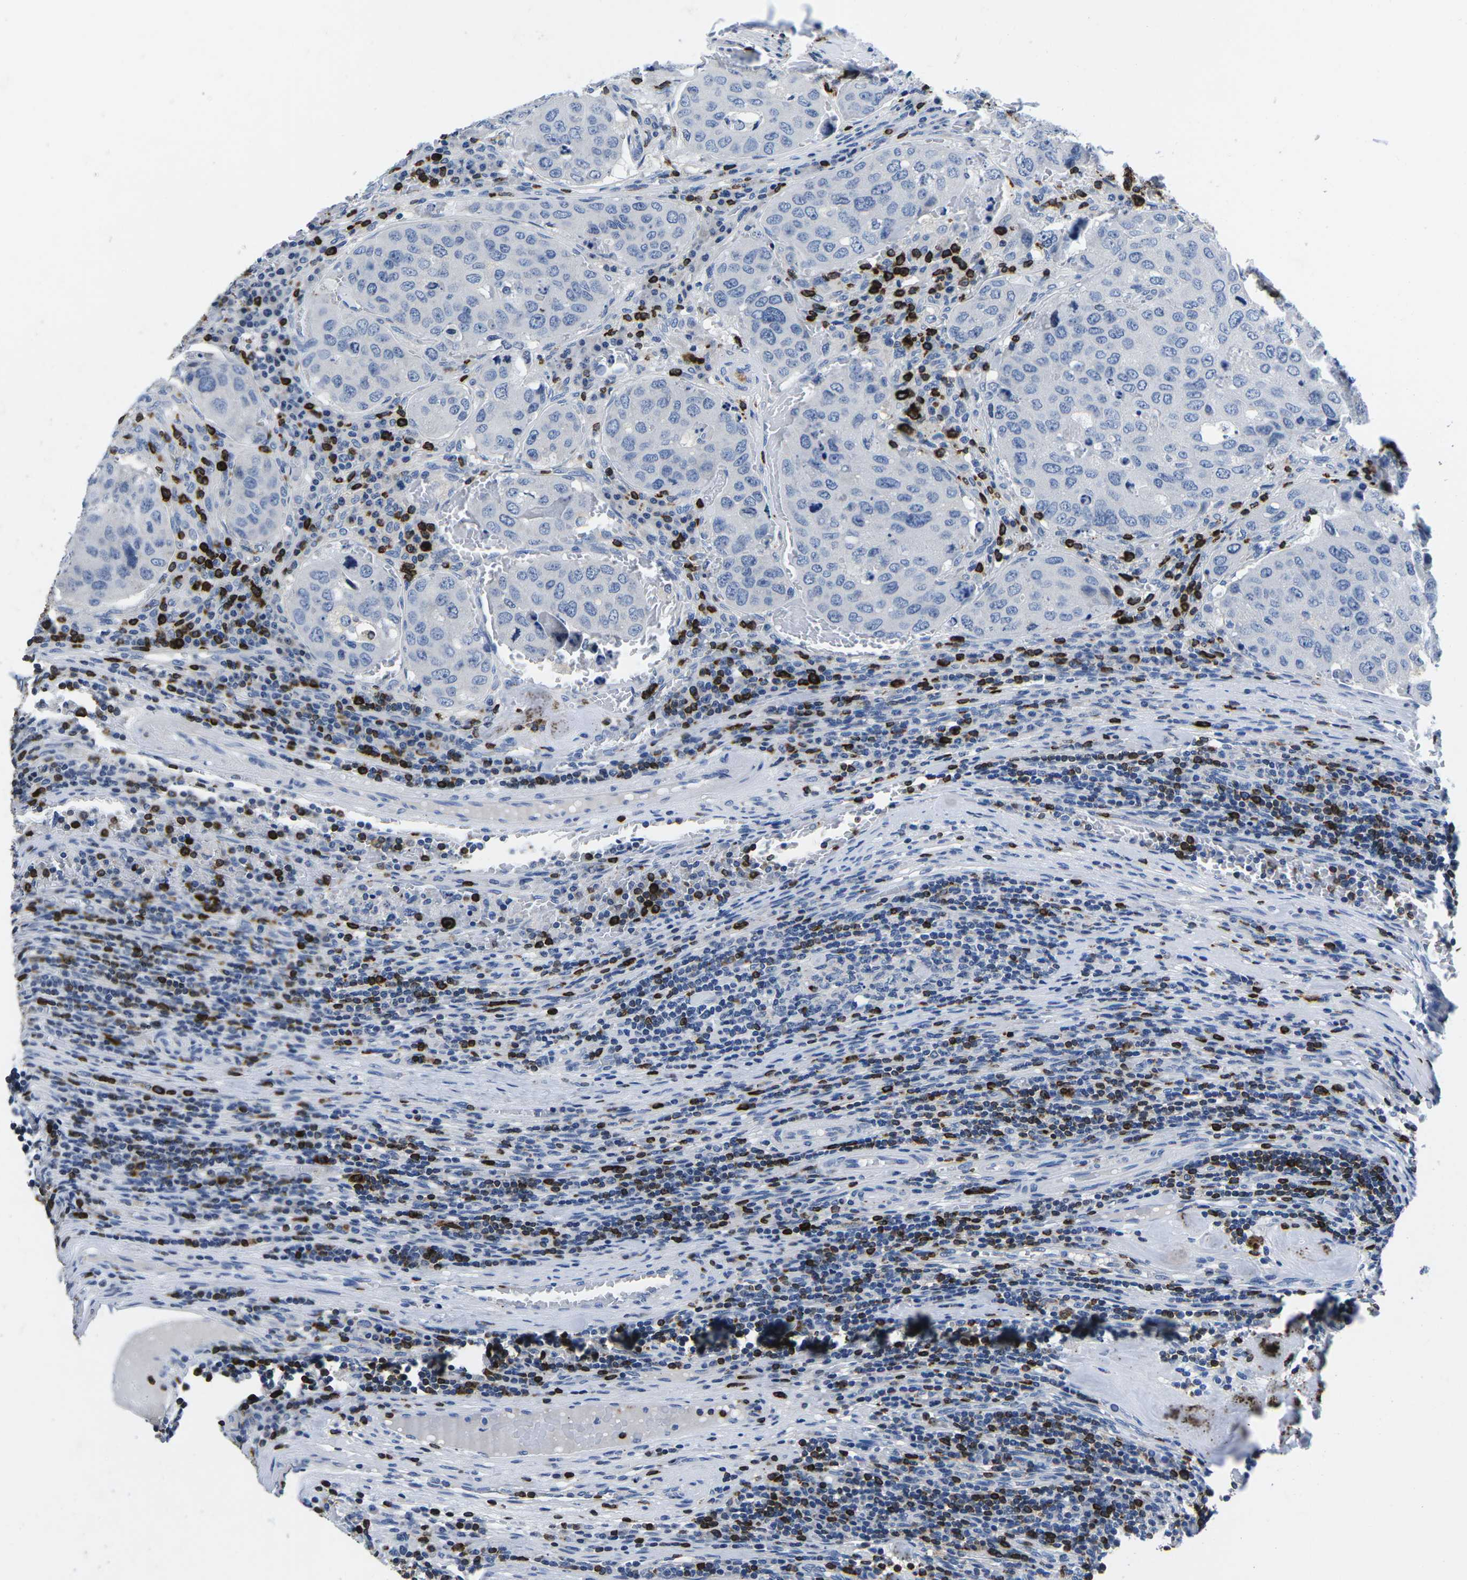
{"staining": {"intensity": "negative", "quantity": "none", "location": "none"}, "tissue": "urothelial cancer", "cell_type": "Tumor cells", "image_type": "cancer", "snomed": [{"axis": "morphology", "description": "Urothelial carcinoma, High grade"}, {"axis": "topography", "description": "Lymph node"}, {"axis": "topography", "description": "Urinary bladder"}], "caption": "IHC of human high-grade urothelial carcinoma exhibits no staining in tumor cells.", "gene": "CTSW", "patient": {"sex": "male", "age": 51}}